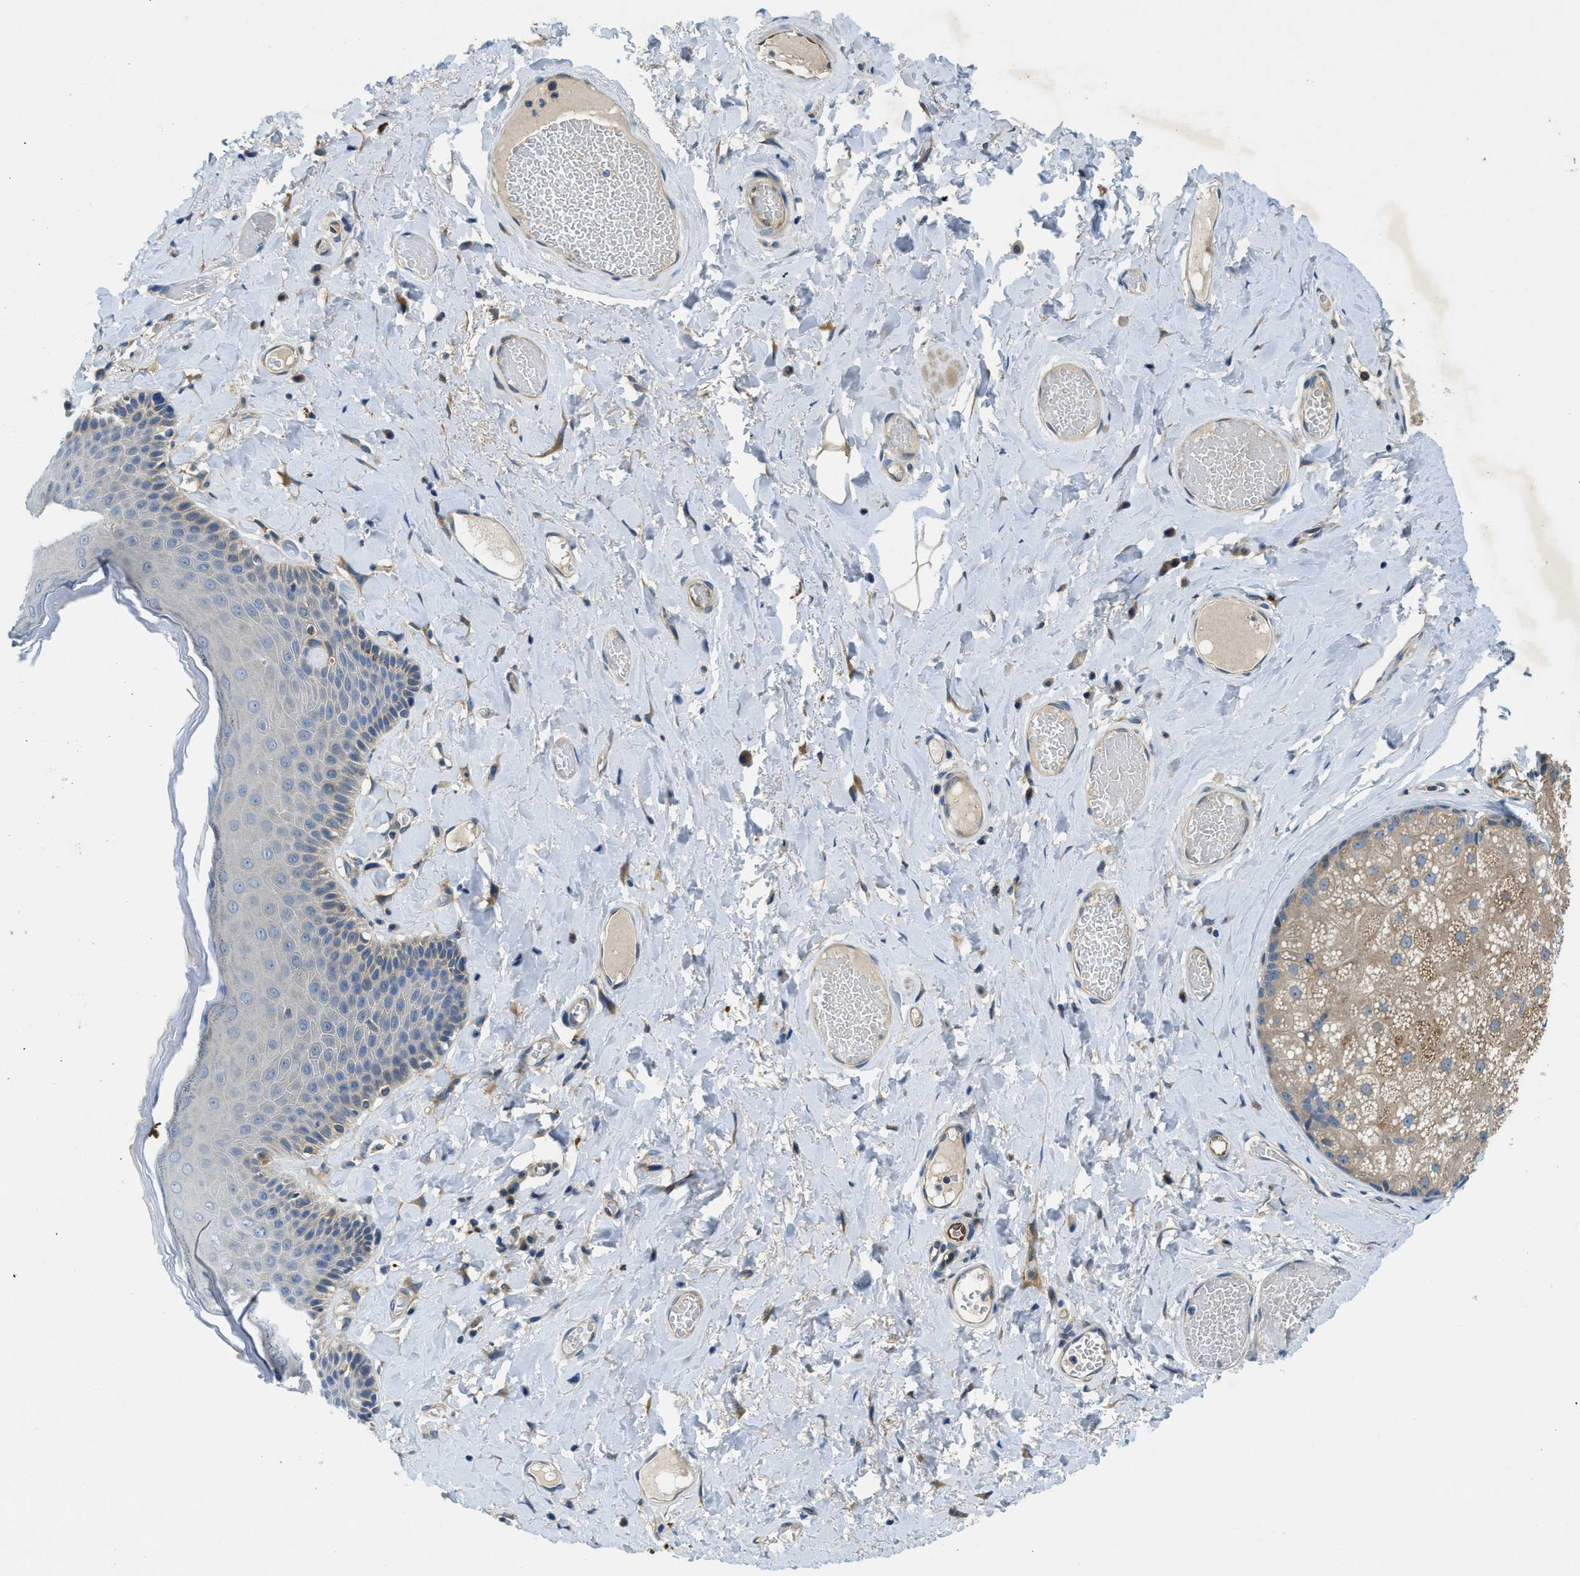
{"staining": {"intensity": "negative", "quantity": "none", "location": "none"}, "tissue": "skin", "cell_type": "Epidermal cells", "image_type": "normal", "snomed": [{"axis": "morphology", "description": "Normal tissue, NOS"}, {"axis": "topography", "description": "Anal"}], "caption": "Benign skin was stained to show a protein in brown. There is no significant expression in epidermal cells. (DAB immunohistochemistry (IHC) visualized using brightfield microscopy, high magnification).", "gene": "RIPK2", "patient": {"sex": "male", "age": 69}}